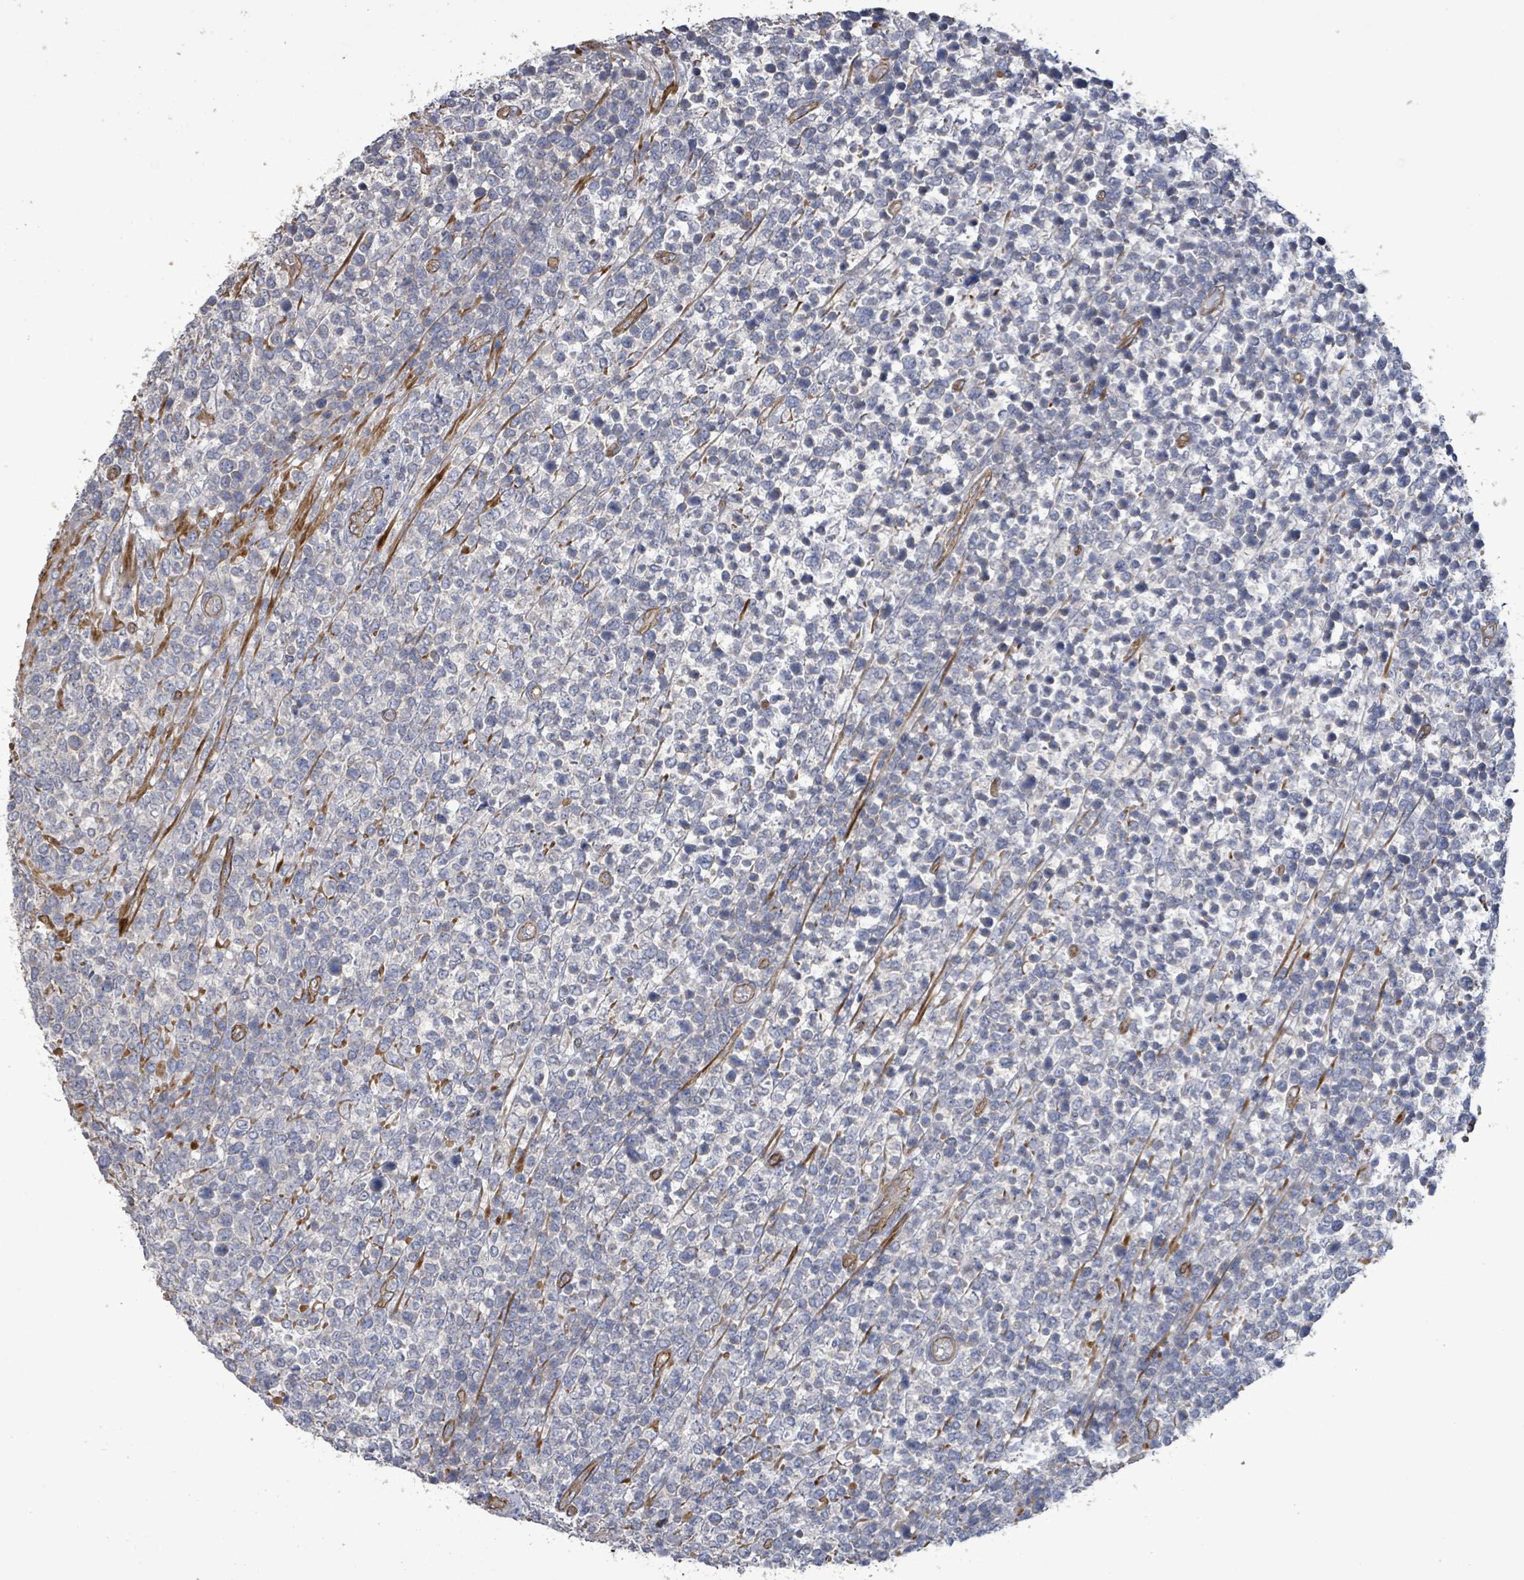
{"staining": {"intensity": "negative", "quantity": "none", "location": "none"}, "tissue": "lymphoma", "cell_type": "Tumor cells", "image_type": "cancer", "snomed": [{"axis": "morphology", "description": "Malignant lymphoma, non-Hodgkin's type, High grade"}, {"axis": "topography", "description": "Soft tissue"}], "caption": "Immunohistochemical staining of lymphoma reveals no significant staining in tumor cells.", "gene": "KANK3", "patient": {"sex": "female", "age": 56}}